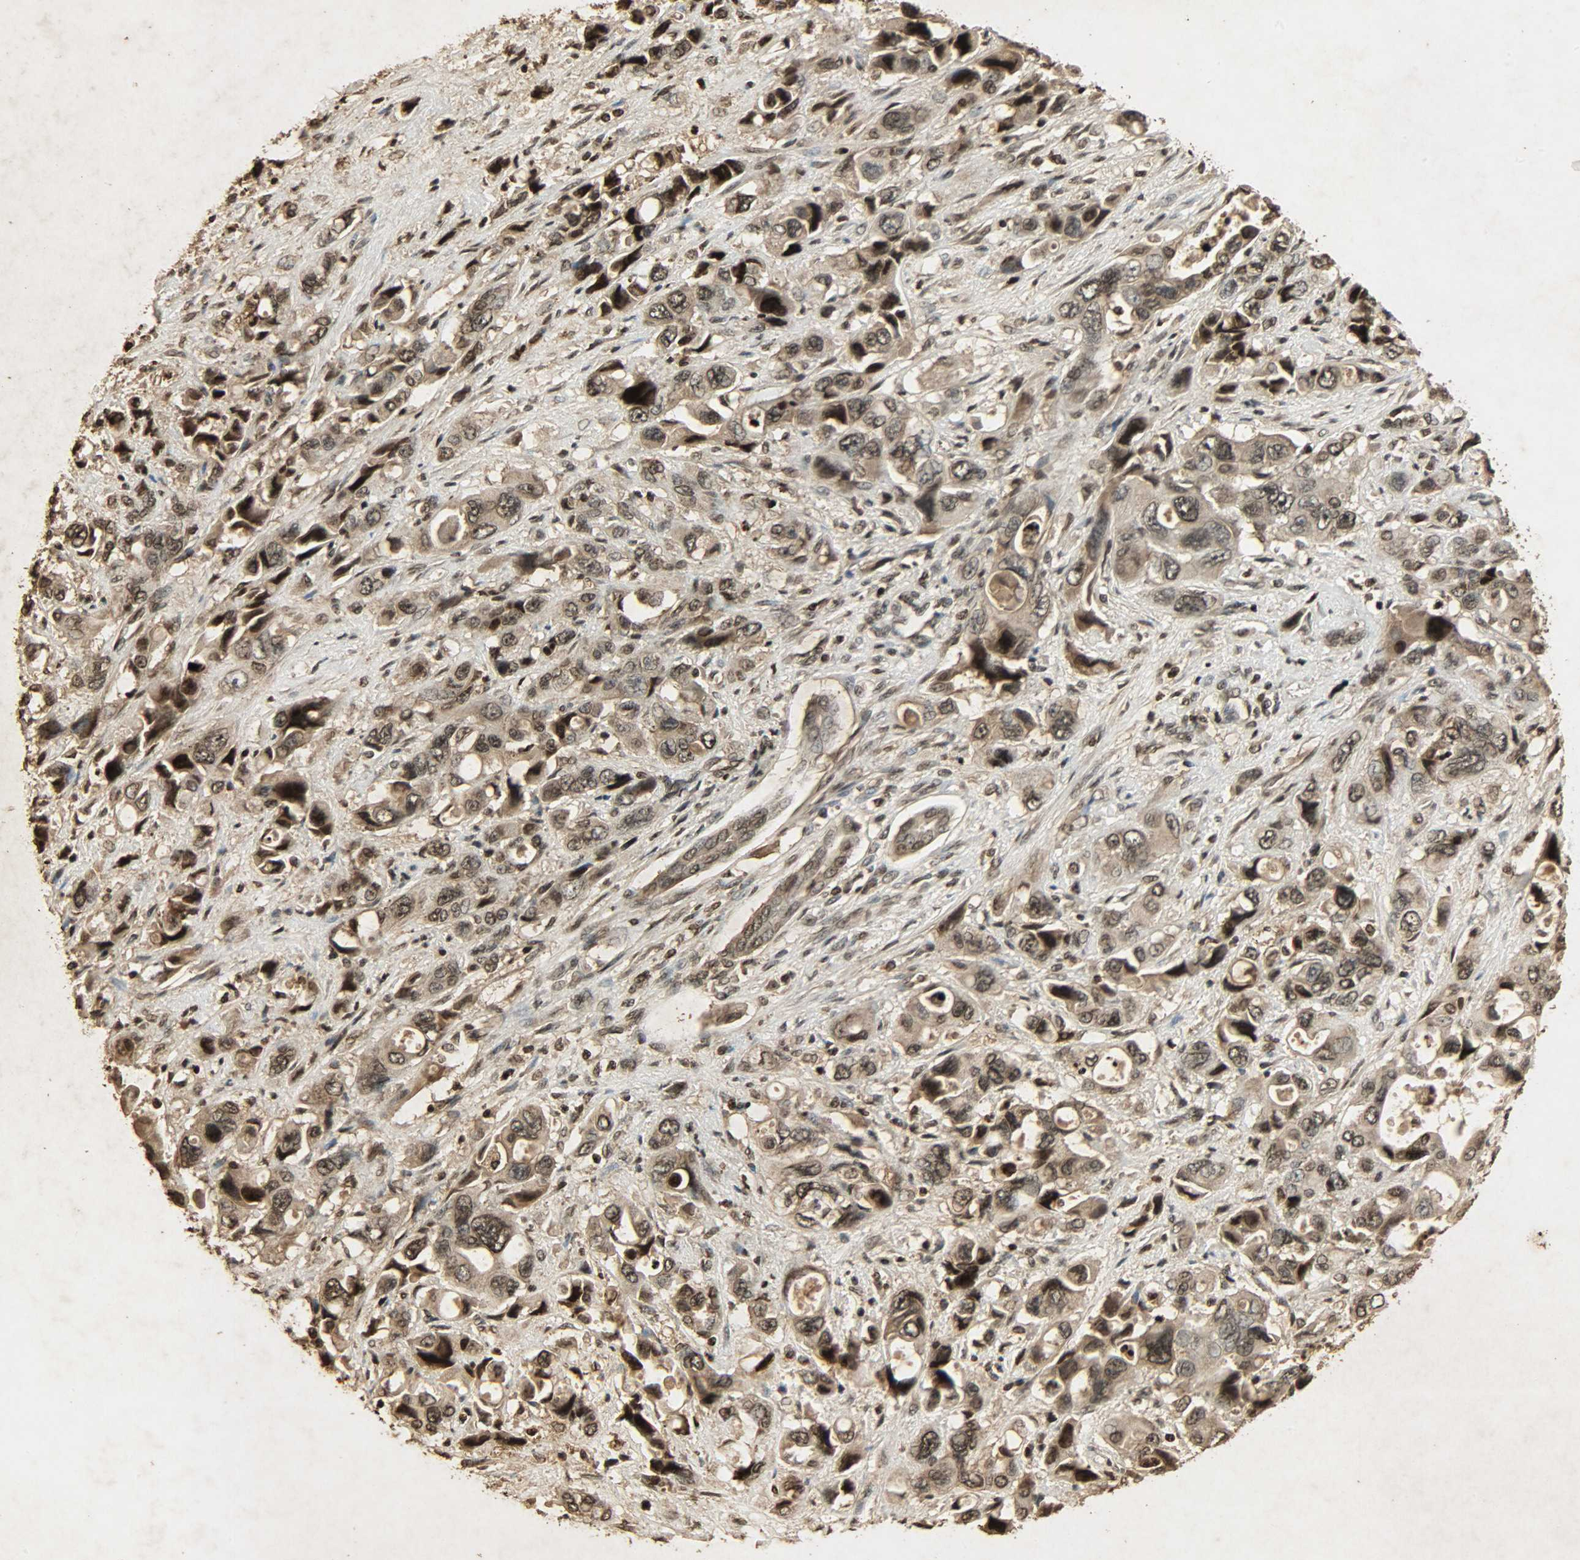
{"staining": {"intensity": "strong", "quantity": ">75%", "location": "cytoplasmic/membranous,nuclear"}, "tissue": "pancreatic cancer", "cell_type": "Tumor cells", "image_type": "cancer", "snomed": [{"axis": "morphology", "description": "Adenocarcinoma, NOS"}, {"axis": "topography", "description": "Pancreas"}], "caption": "Protein expression analysis of human adenocarcinoma (pancreatic) reveals strong cytoplasmic/membranous and nuclear expression in about >75% of tumor cells. The protein of interest is stained brown, and the nuclei are stained in blue (DAB (3,3'-diaminobenzidine) IHC with brightfield microscopy, high magnification).", "gene": "PPP3R1", "patient": {"sex": "male", "age": 46}}